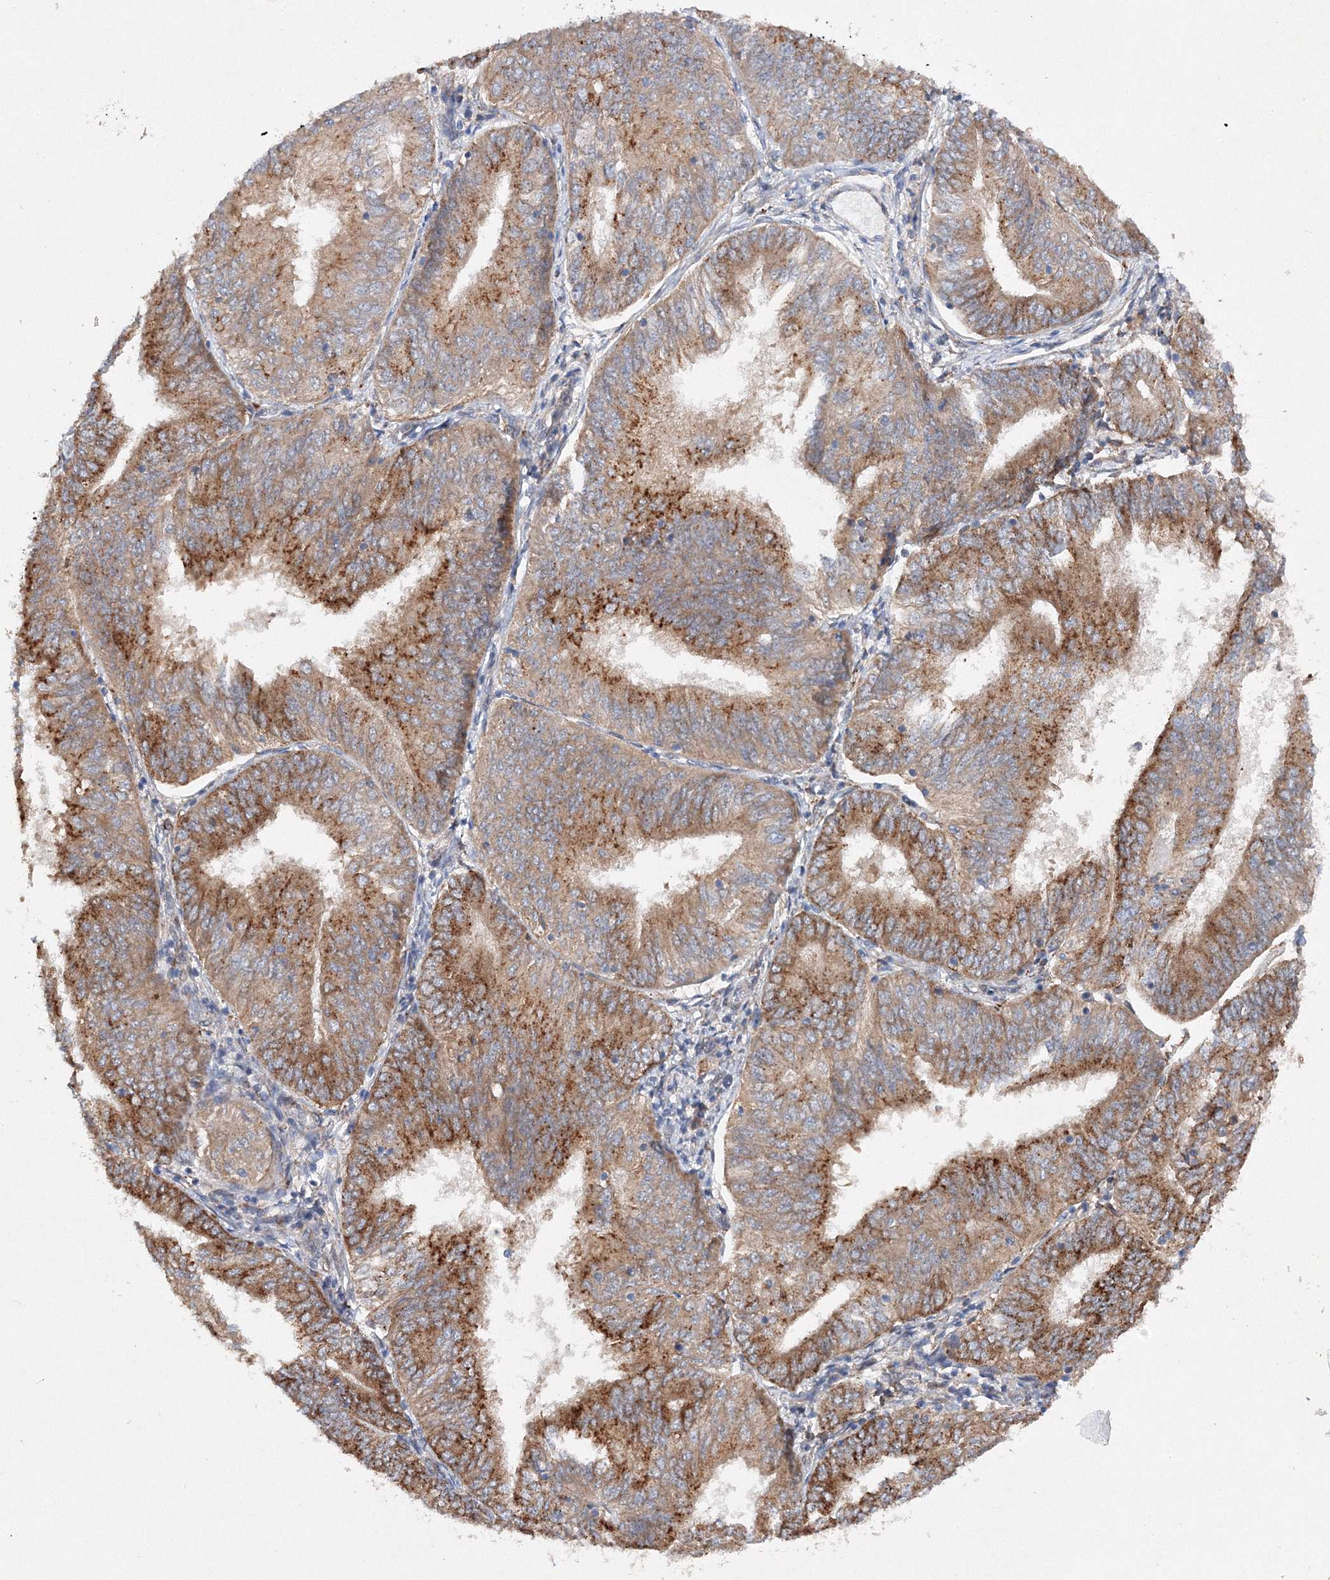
{"staining": {"intensity": "moderate", "quantity": ">75%", "location": "cytoplasmic/membranous"}, "tissue": "endometrial cancer", "cell_type": "Tumor cells", "image_type": "cancer", "snomed": [{"axis": "morphology", "description": "Adenocarcinoma, NOS"}, {"axis": "topography", "description": "Endometrium"}], "caption": "Tumor cells demonstrate moderate cytoplasmic/membranous staining in about >75% of cells in endometrial cancer. The protein is shown in brown color, while the nuclei are stained blue.", "gene": "SLC36A1", "patient": {"sex": "female", "age": 58}}